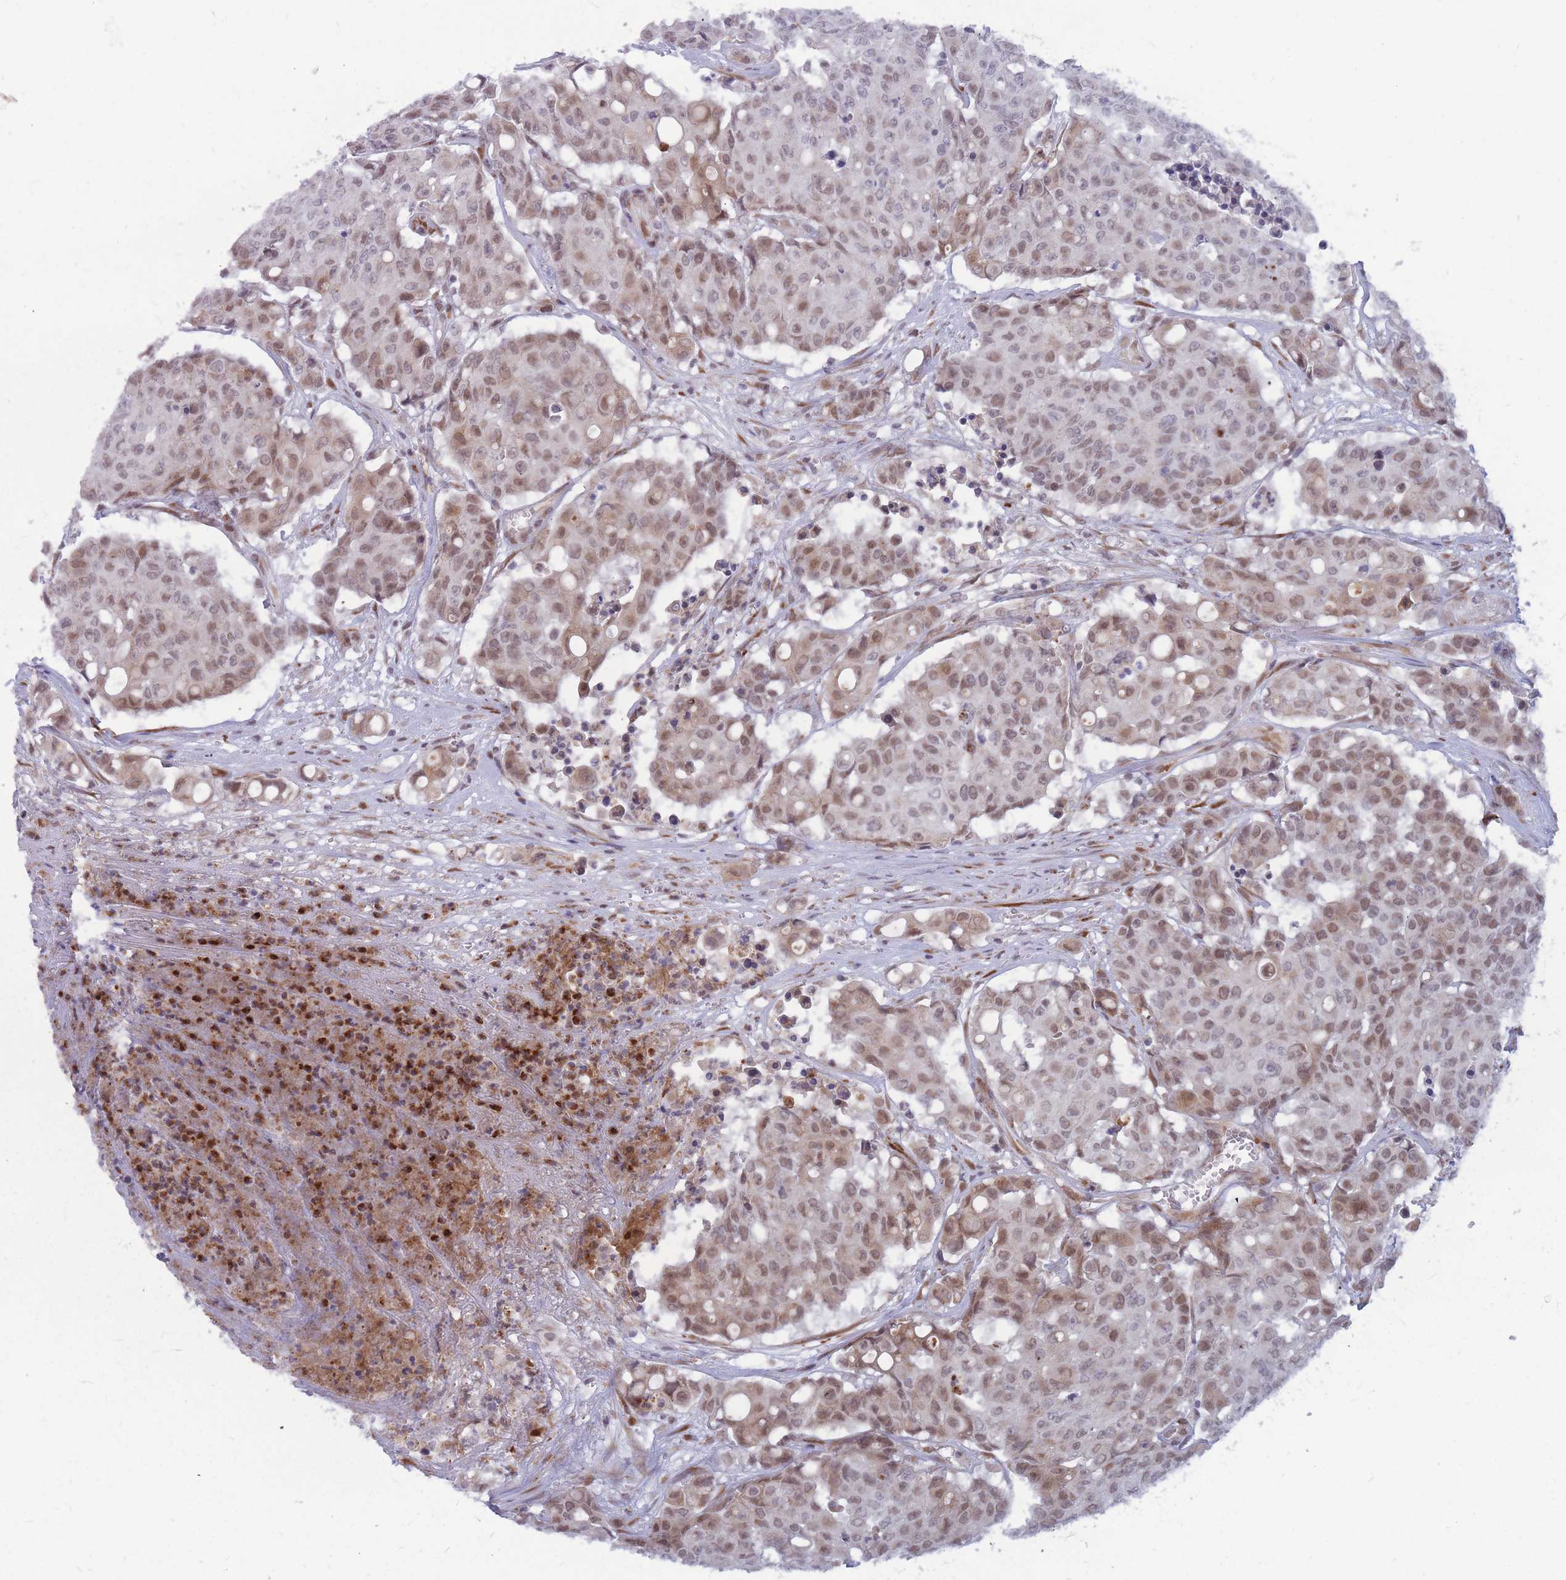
{"staining": {"intensity": "weak", "quantity": ">75%", "location": "nuclear"}, "tissue": "colorectal cancer", "cell_type": "Tumor cells", "image_type": "cancer", "snomed": [{"axis": "morphology", "description": "Adenocarcinoma, NOS"}, {"axis": "topography", "description": "Colon"}], "caption": "Immunohistochemical staining of human colorectal cancer shows weak nuclear protein positivity in approximately >75% of tumor cells. (IHC, brightfield microscopy, high magnification).", "gene": "ADD2", "patient": {"sex": "male", "age": 51}}